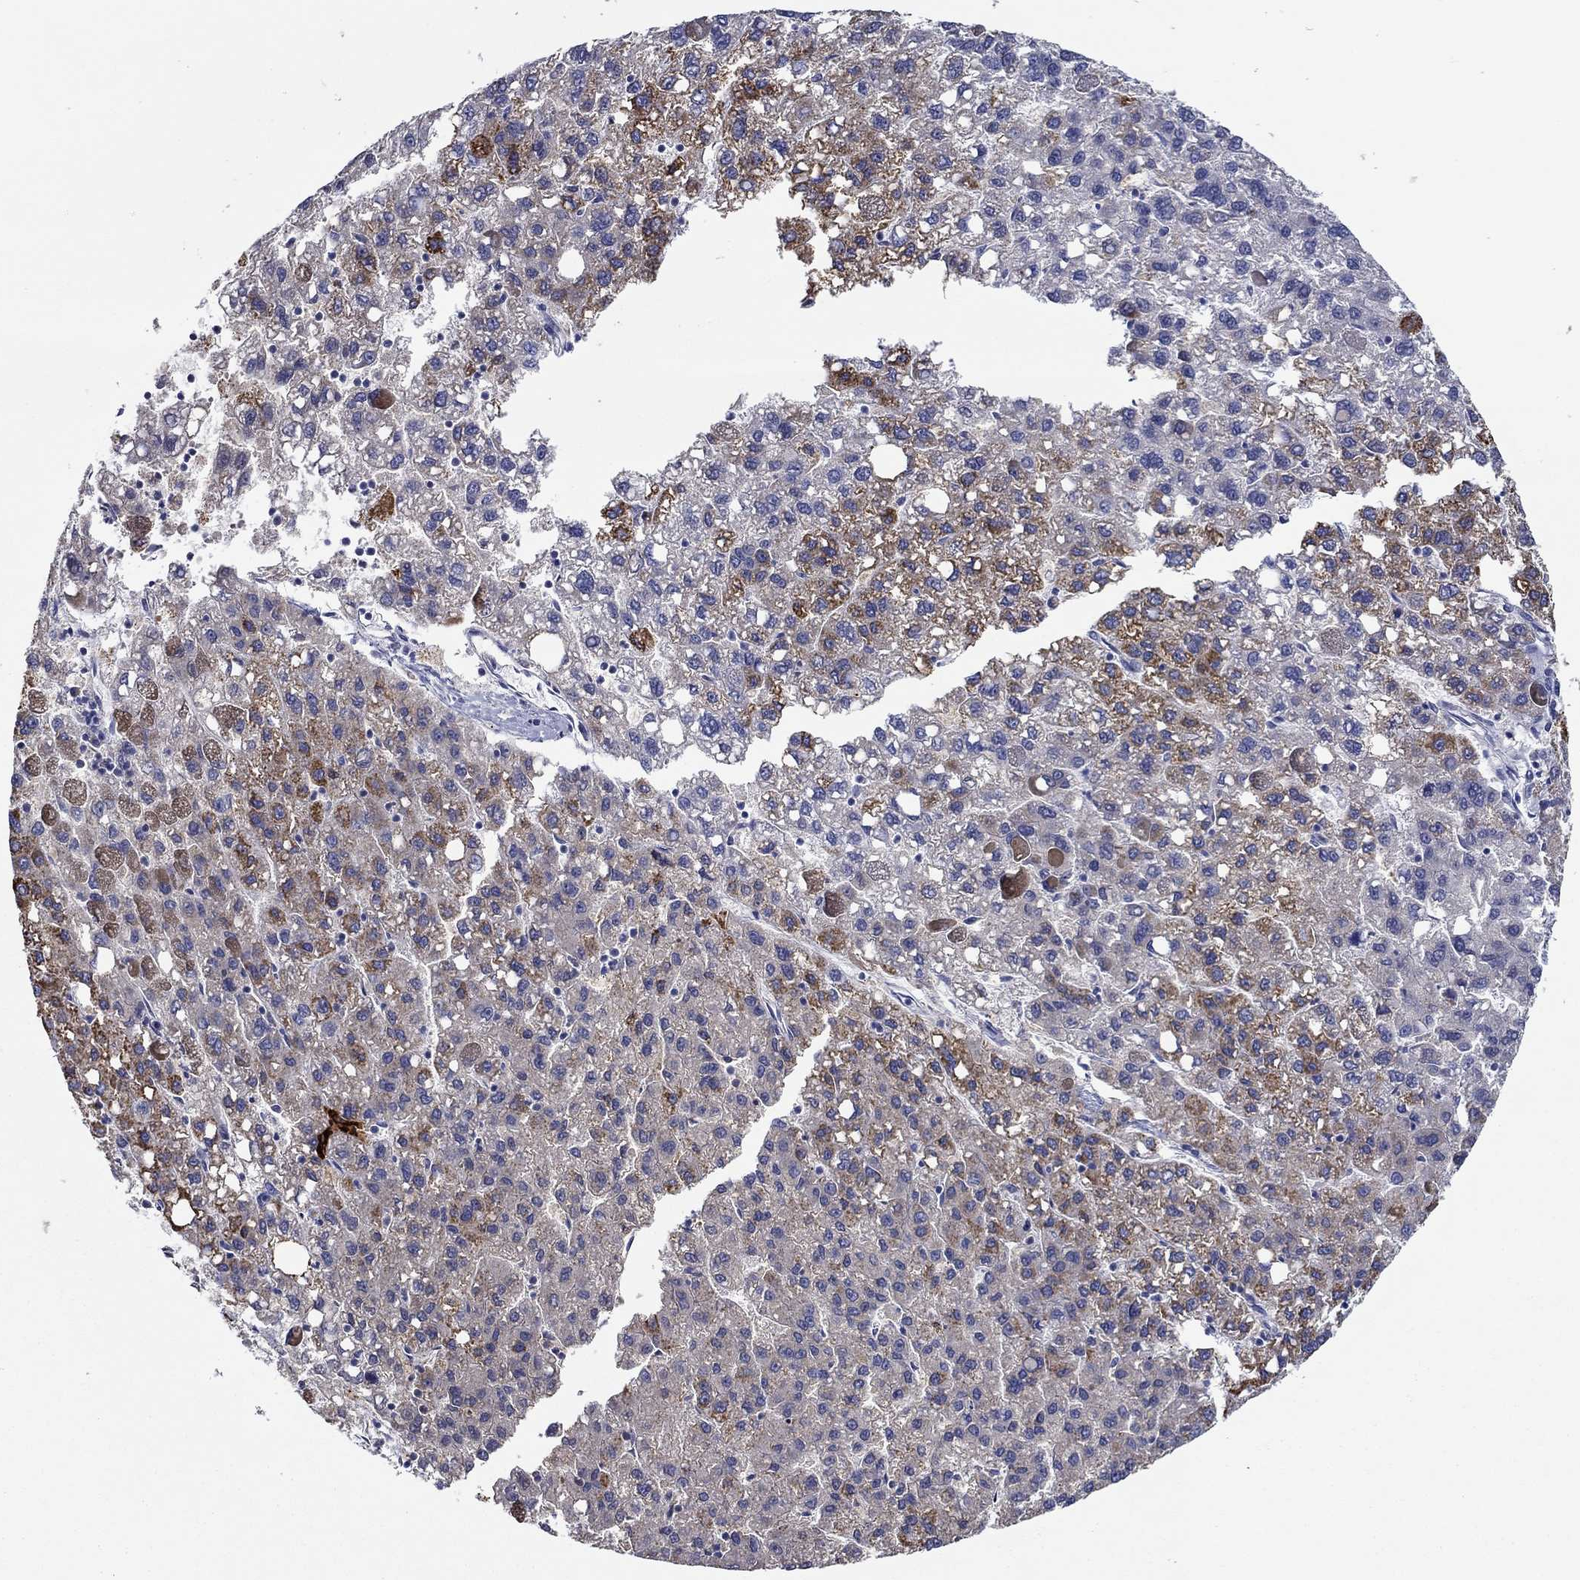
{"staining": {"intensity": "strong", "quantity": "25%-75%", "location": "cytoplasmic/membranous"}, "tissue": "liver cancer", "cell_type": "Tumor cells", "image_type": "cancer", "snomed": [{"axis": "morphology", "description": "Carcinoma, Hepatocellular, NOS"}, {"axis": "topography", "description": "Liver"}], "caption": "IHC histopathology image of neoplastic tissue: liver cancer stained using IHC displays high levels of strong protein expression localized specifically in the cytoplasmic/membranous of tumor cells, appearing as a cytoplasmic/membranous brown color.", "gene": "CHIT1", "patient": {"sex": "female", "age": 82}}